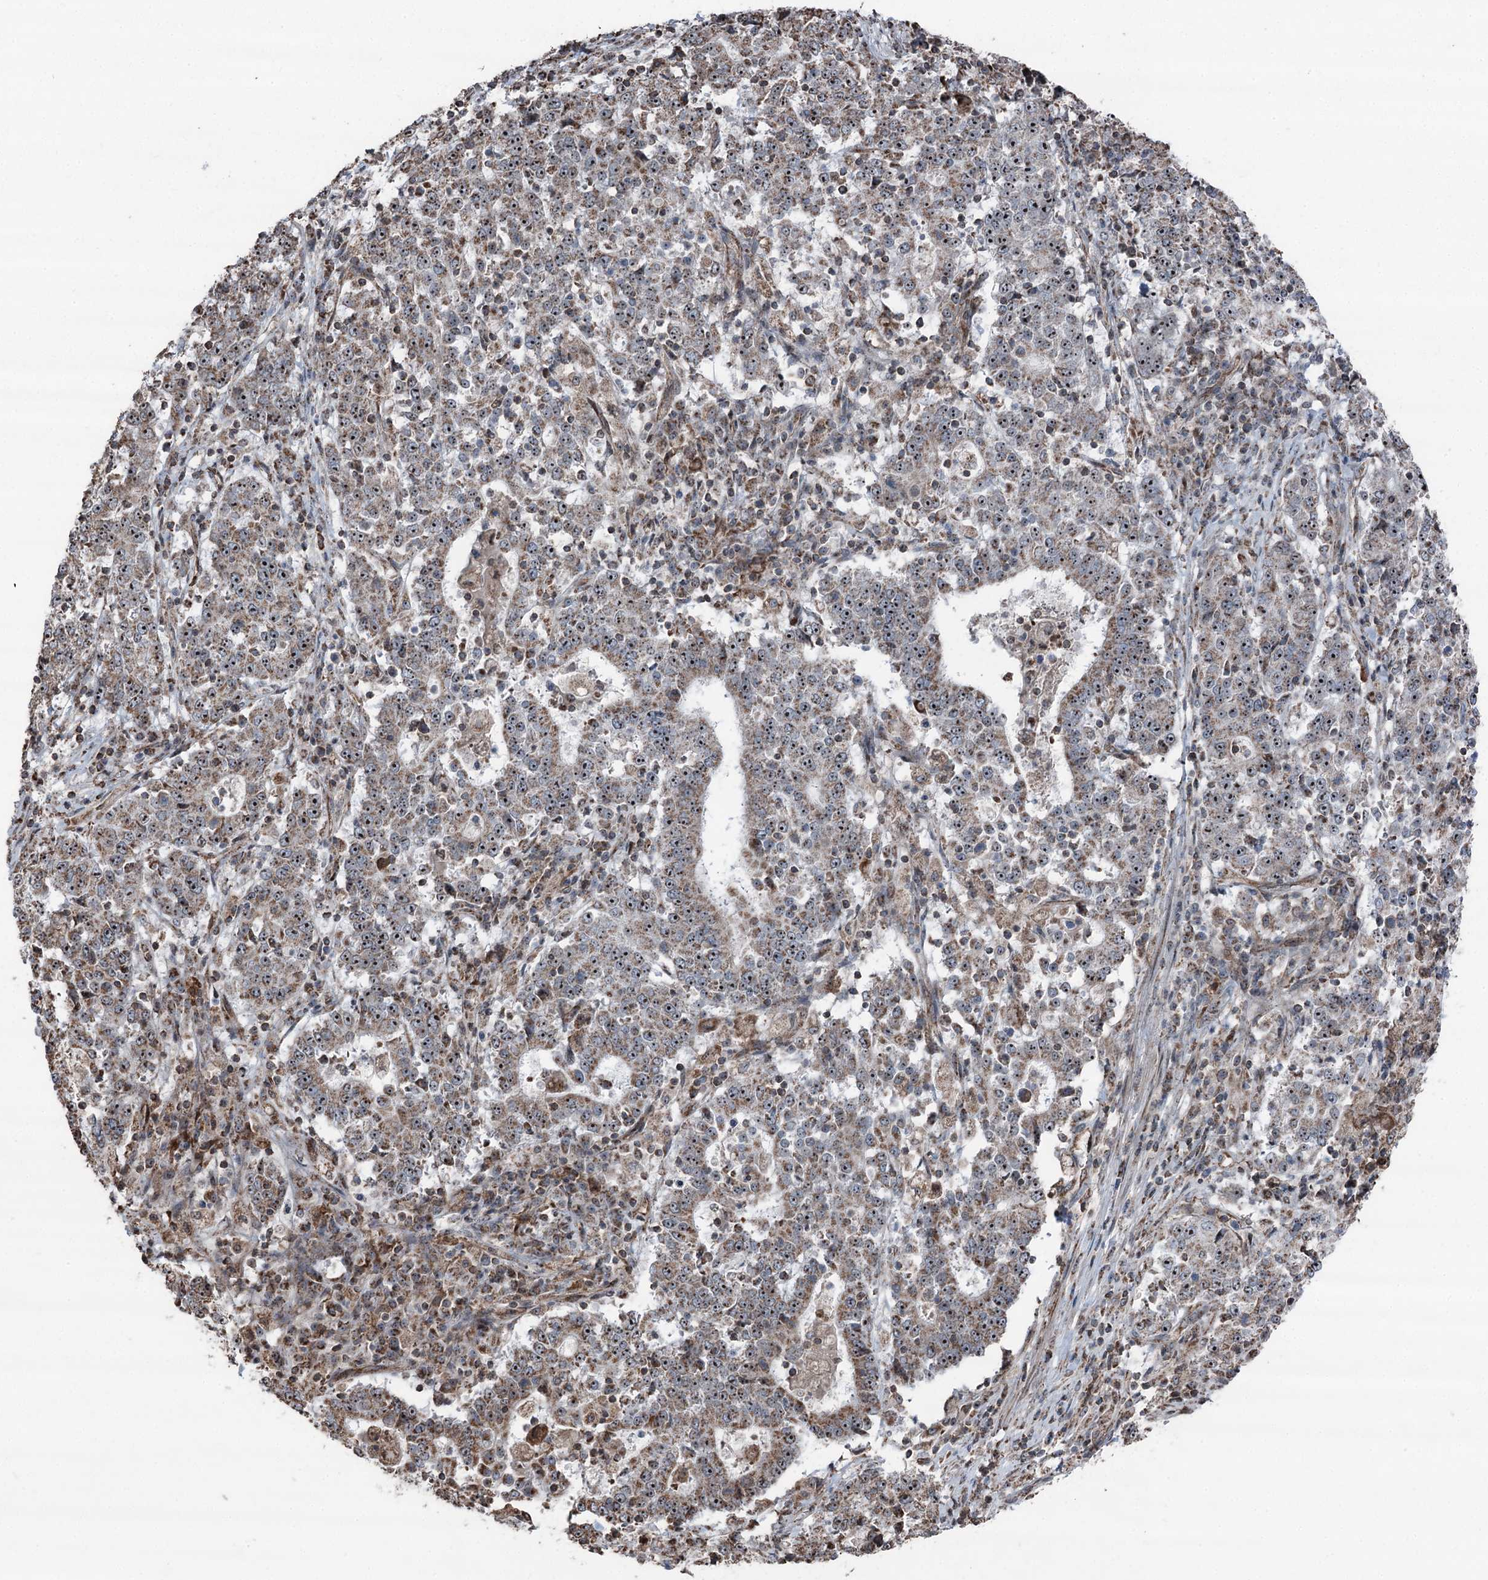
{"staining": {"intensity": "strong", "quantity": ">75%", "location": "nuclear"}, "tissue": "stomach cancer", "cell_type": "Tumor cells", "image_type": "cancer", "snomed": [{"axis": "morphology", "description": "Adenocarcinoma, NOS"}, {"axis": "topography", "description": "Stomach"}], "caption": "Tumor cells display high levels of strong nuclear positivity in about >75% of cells in stomach adenocarcinoma. (DAB (3,3'-diaminobenzidine) IHC, brown staining for protein, blue staining for nuclei).", "gene": "STEEP1", "patient": {"sex": "male", "age": 59}}